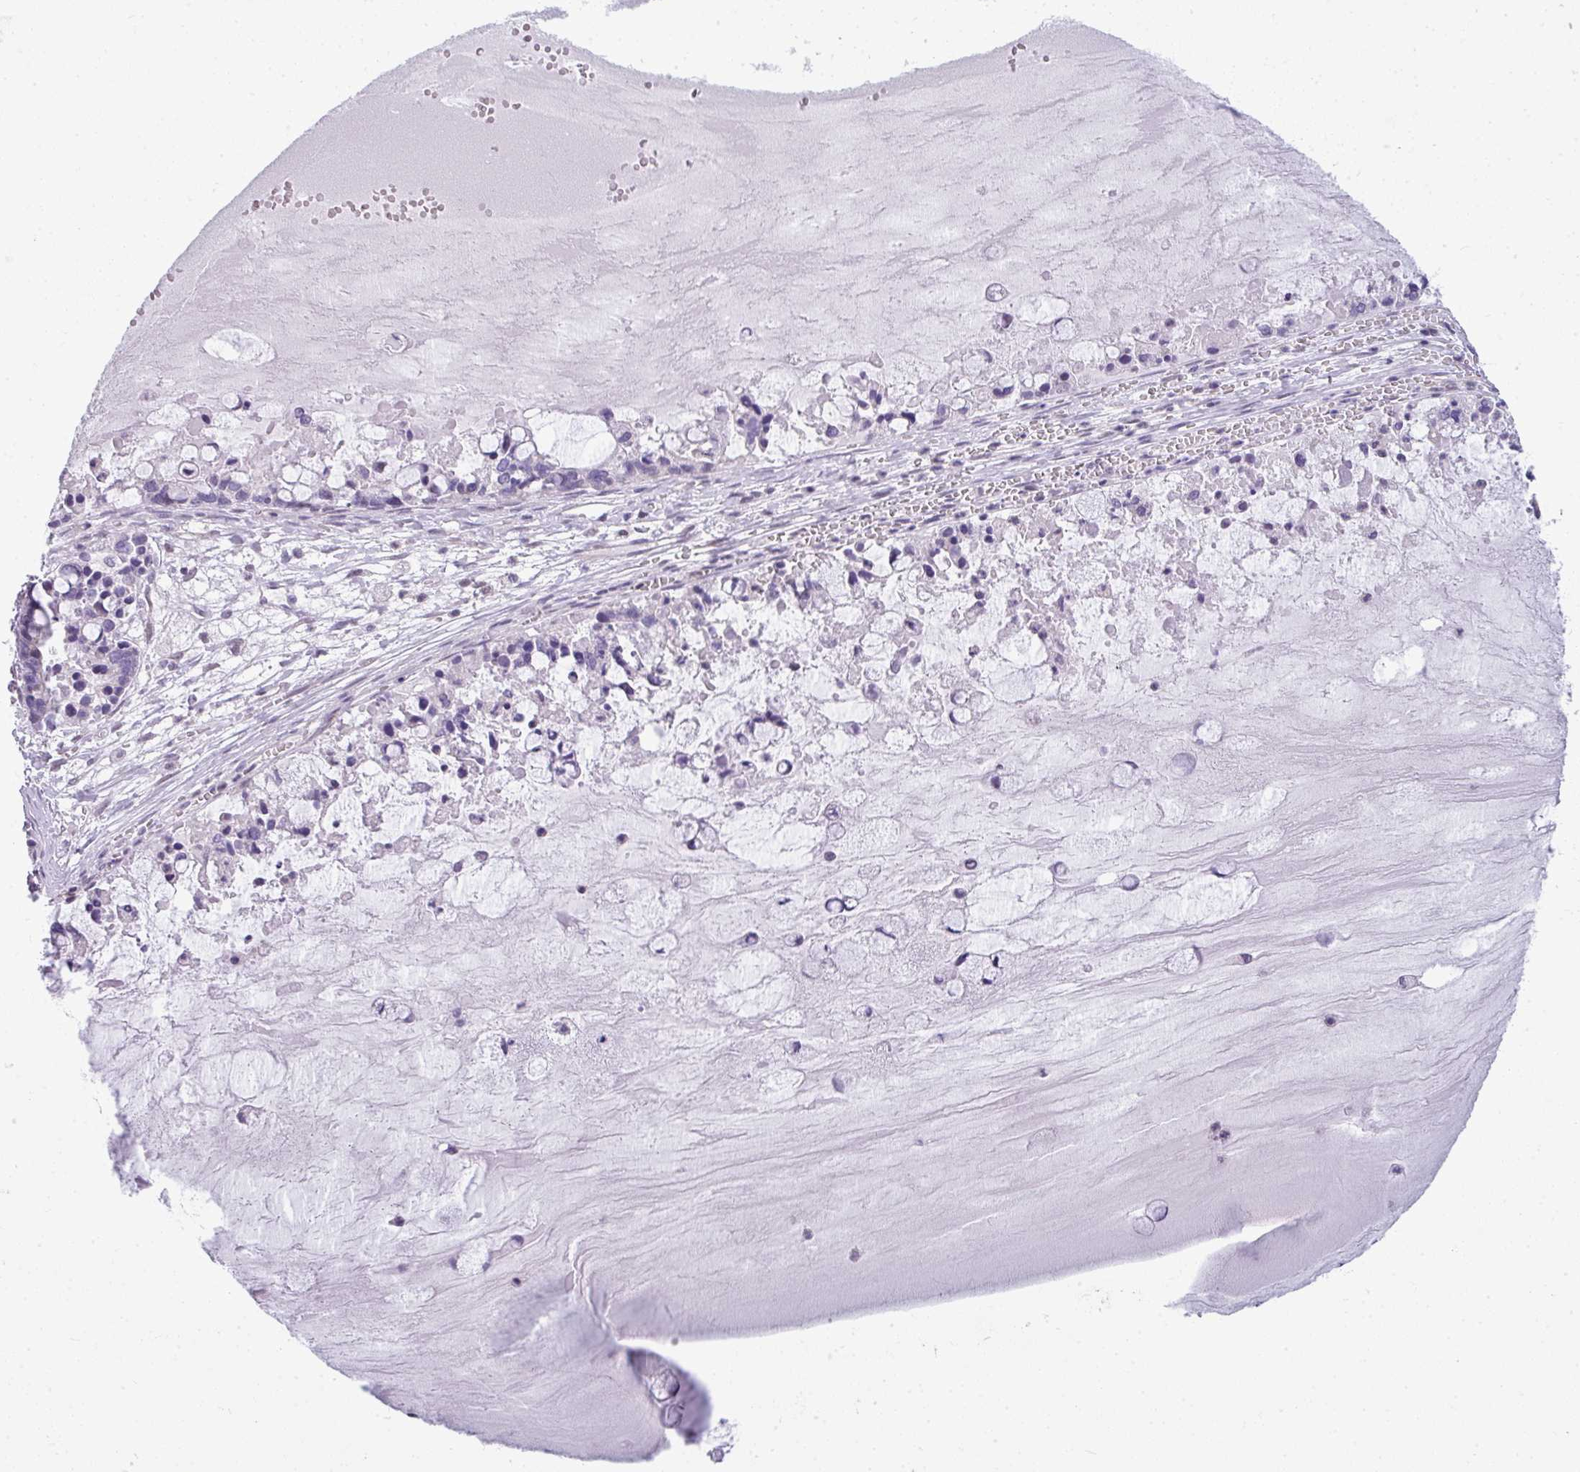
{"staining": {"intensity": "negative", "quantity": "none", "location": "none"}, "tissue": "ovarian cancer", "cell_type": "Tumor cells", "image_type": "cancer", "snomed": [{"axis": "morphology", "description": "Cystadenocarcinoma, mucinous, NOS"}, {"axis": "topography", "description": "Ovary"}], "caption": "Immunohistochemistry of human ovarian mucinous cystadenocarcinoma displays no positivity in tumor cells. (DAB immunohistochemistry visualized using brightfield microscopy, high magnification).", "gene": "STAT5A", "patient": {"sex": "female", "age": 63}}